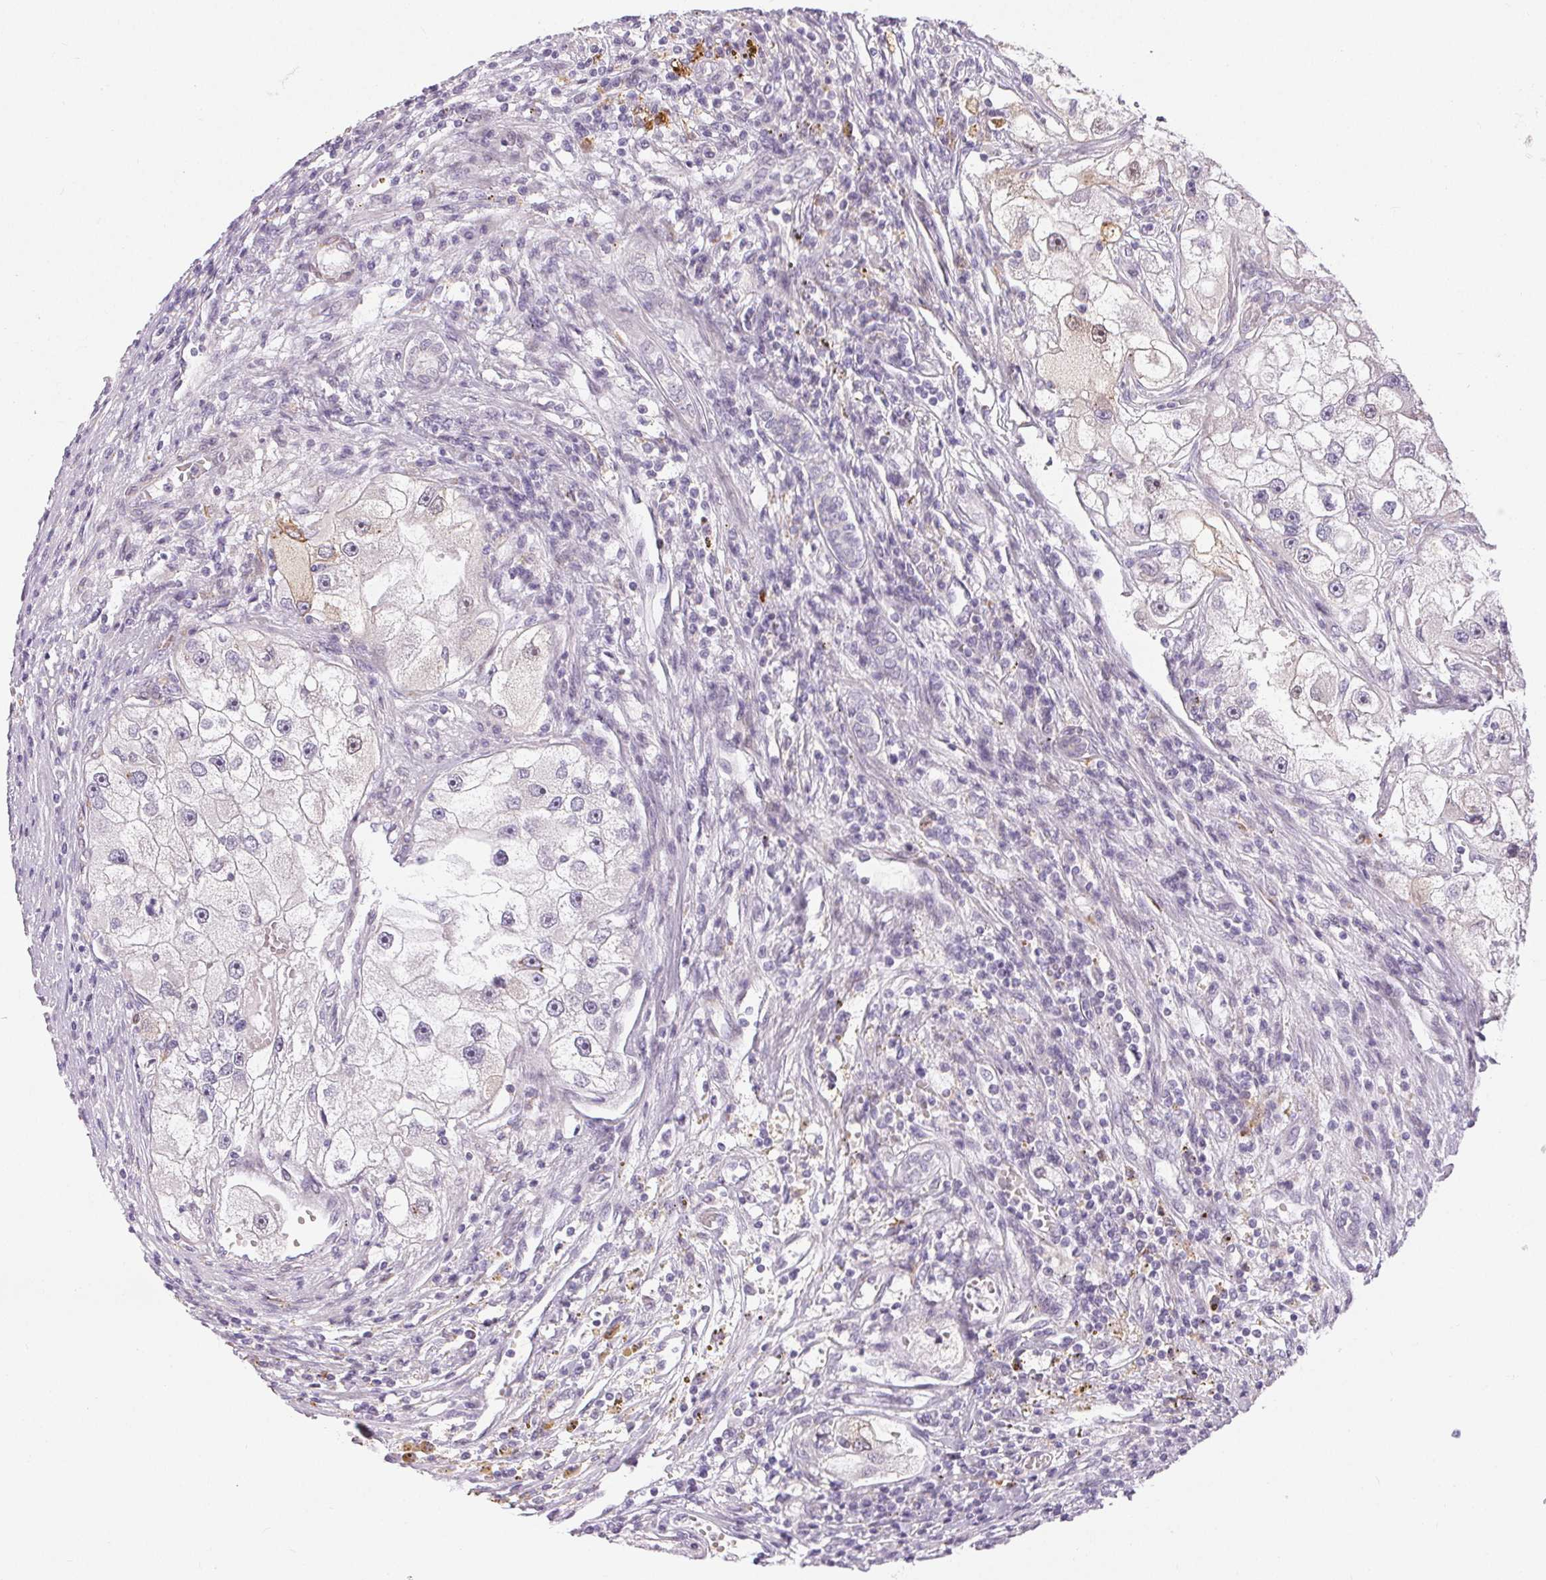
{"staining": {"intensity": "negative", "quantity": "none", "location": "none"}, "tissue": "renal cancer", "cell_type": "Tumor cells", "image_type": "cancer", "snomed": [{"axis": "morphology", "description": "Adenocarcinoma, NOS"}, {"axis": "topography", "description": "Kidney"}], "caption": "High power microscopy photomicrograph of an immunohistochemistry (IHC) image of renal cancer (adenocarcinoma), revealing no significant staining in tumor cells.", "gene": "RPGRIP1", "patient": {"sex": "male", "age": 63}}